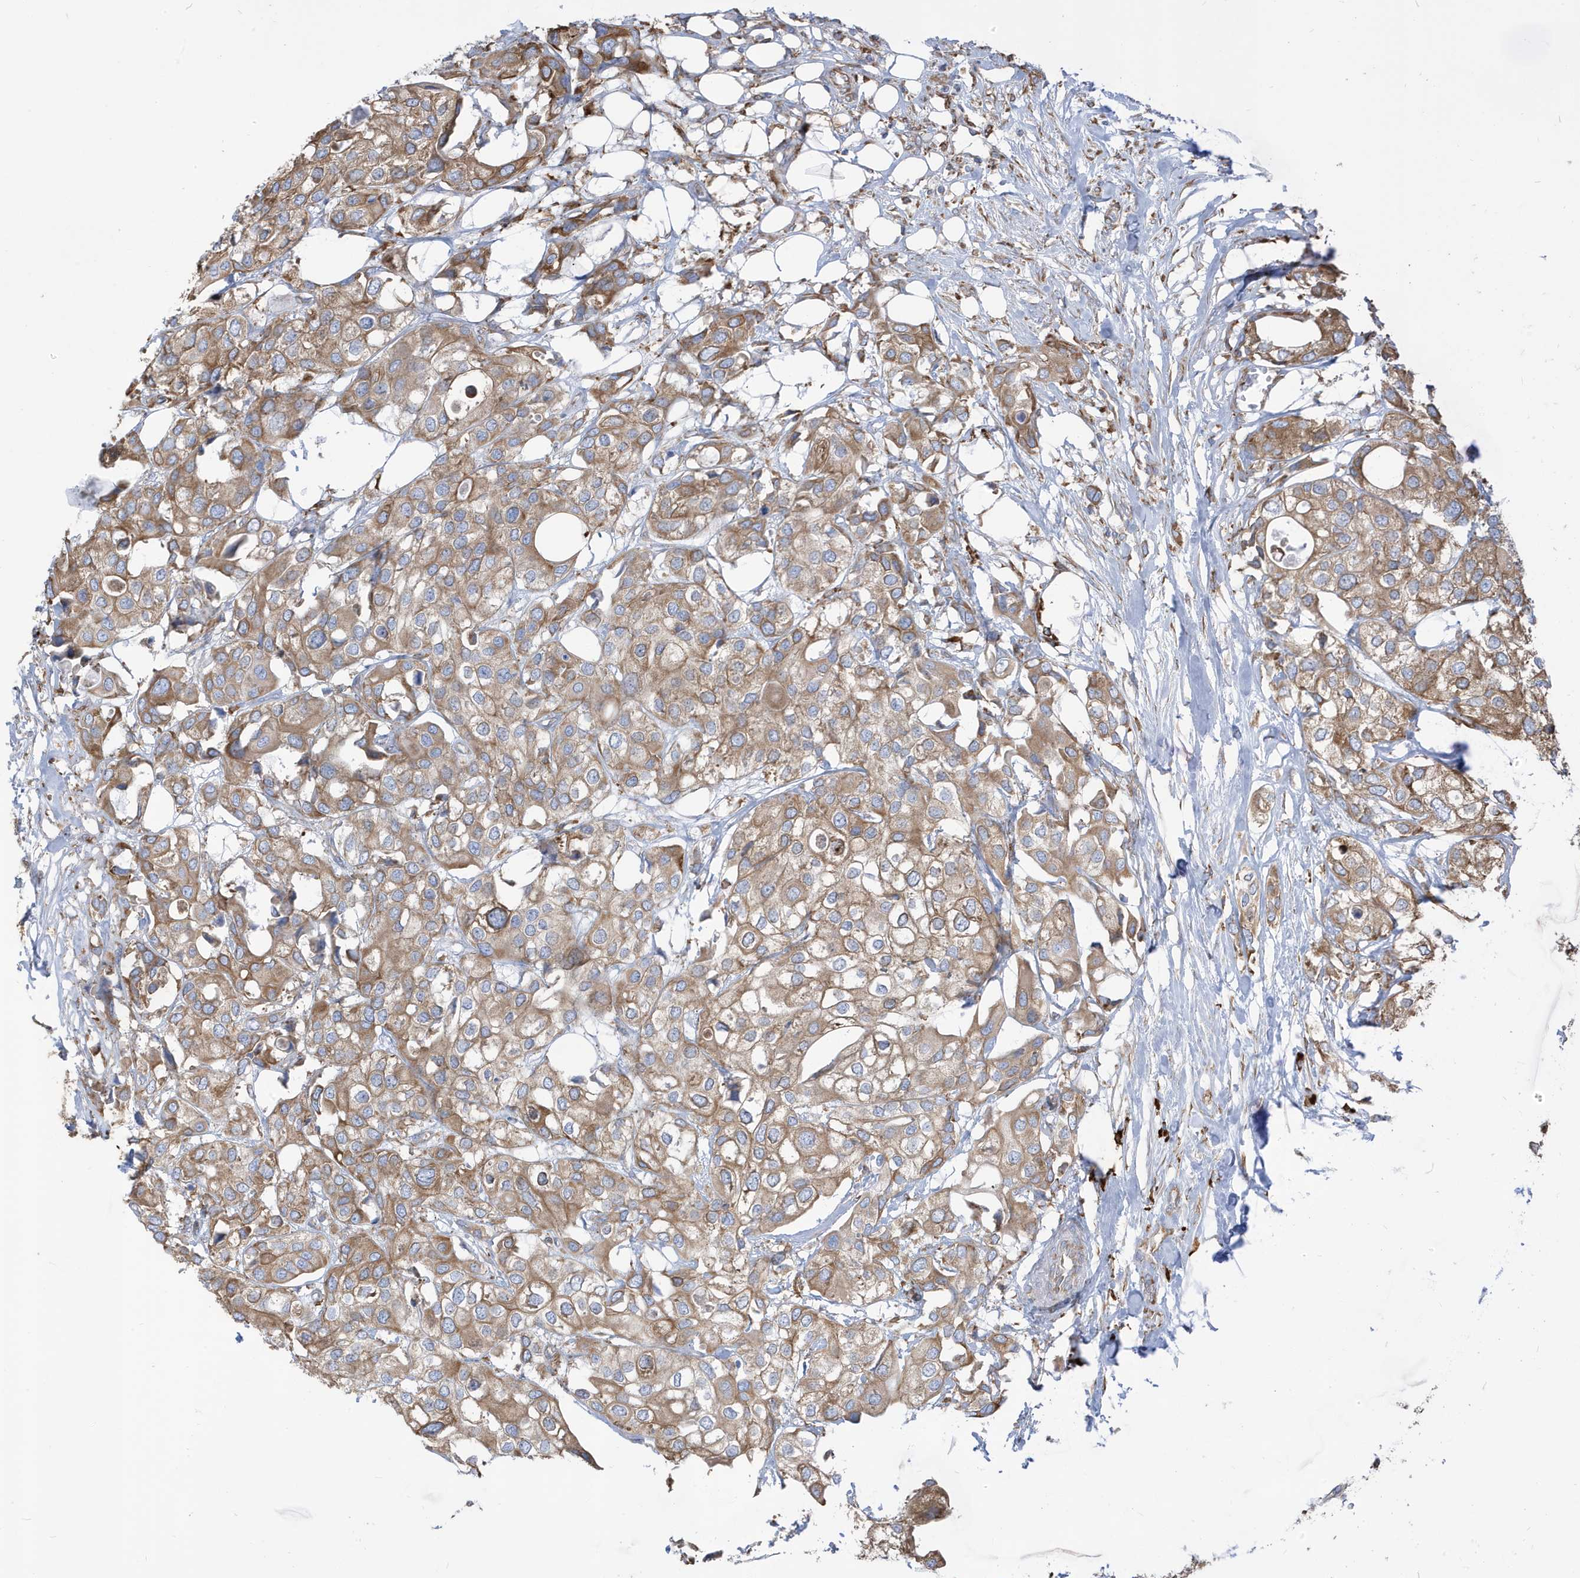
{"staining": {"intensity": "moderate", "quantity": ">75%", "location": "cytoplasmic/membranous"}, "tissue": "urothelial cancer", "cell_type": "Tumor cells", "image_type": "cancer", "snomed": [{"axis": "morphology", "description": "Urothelial carcinoma, High grade"}, {"axis": "topography", "description": "Urinary bladder"}], "caption": "Tumor cells show medium levels of moderate cytoplasmic/membranous positivity in approximately >75% of cells in human urothelial cancer.", "gene": "PDIA6", "patient": {"sex": "male", "age": 64}}